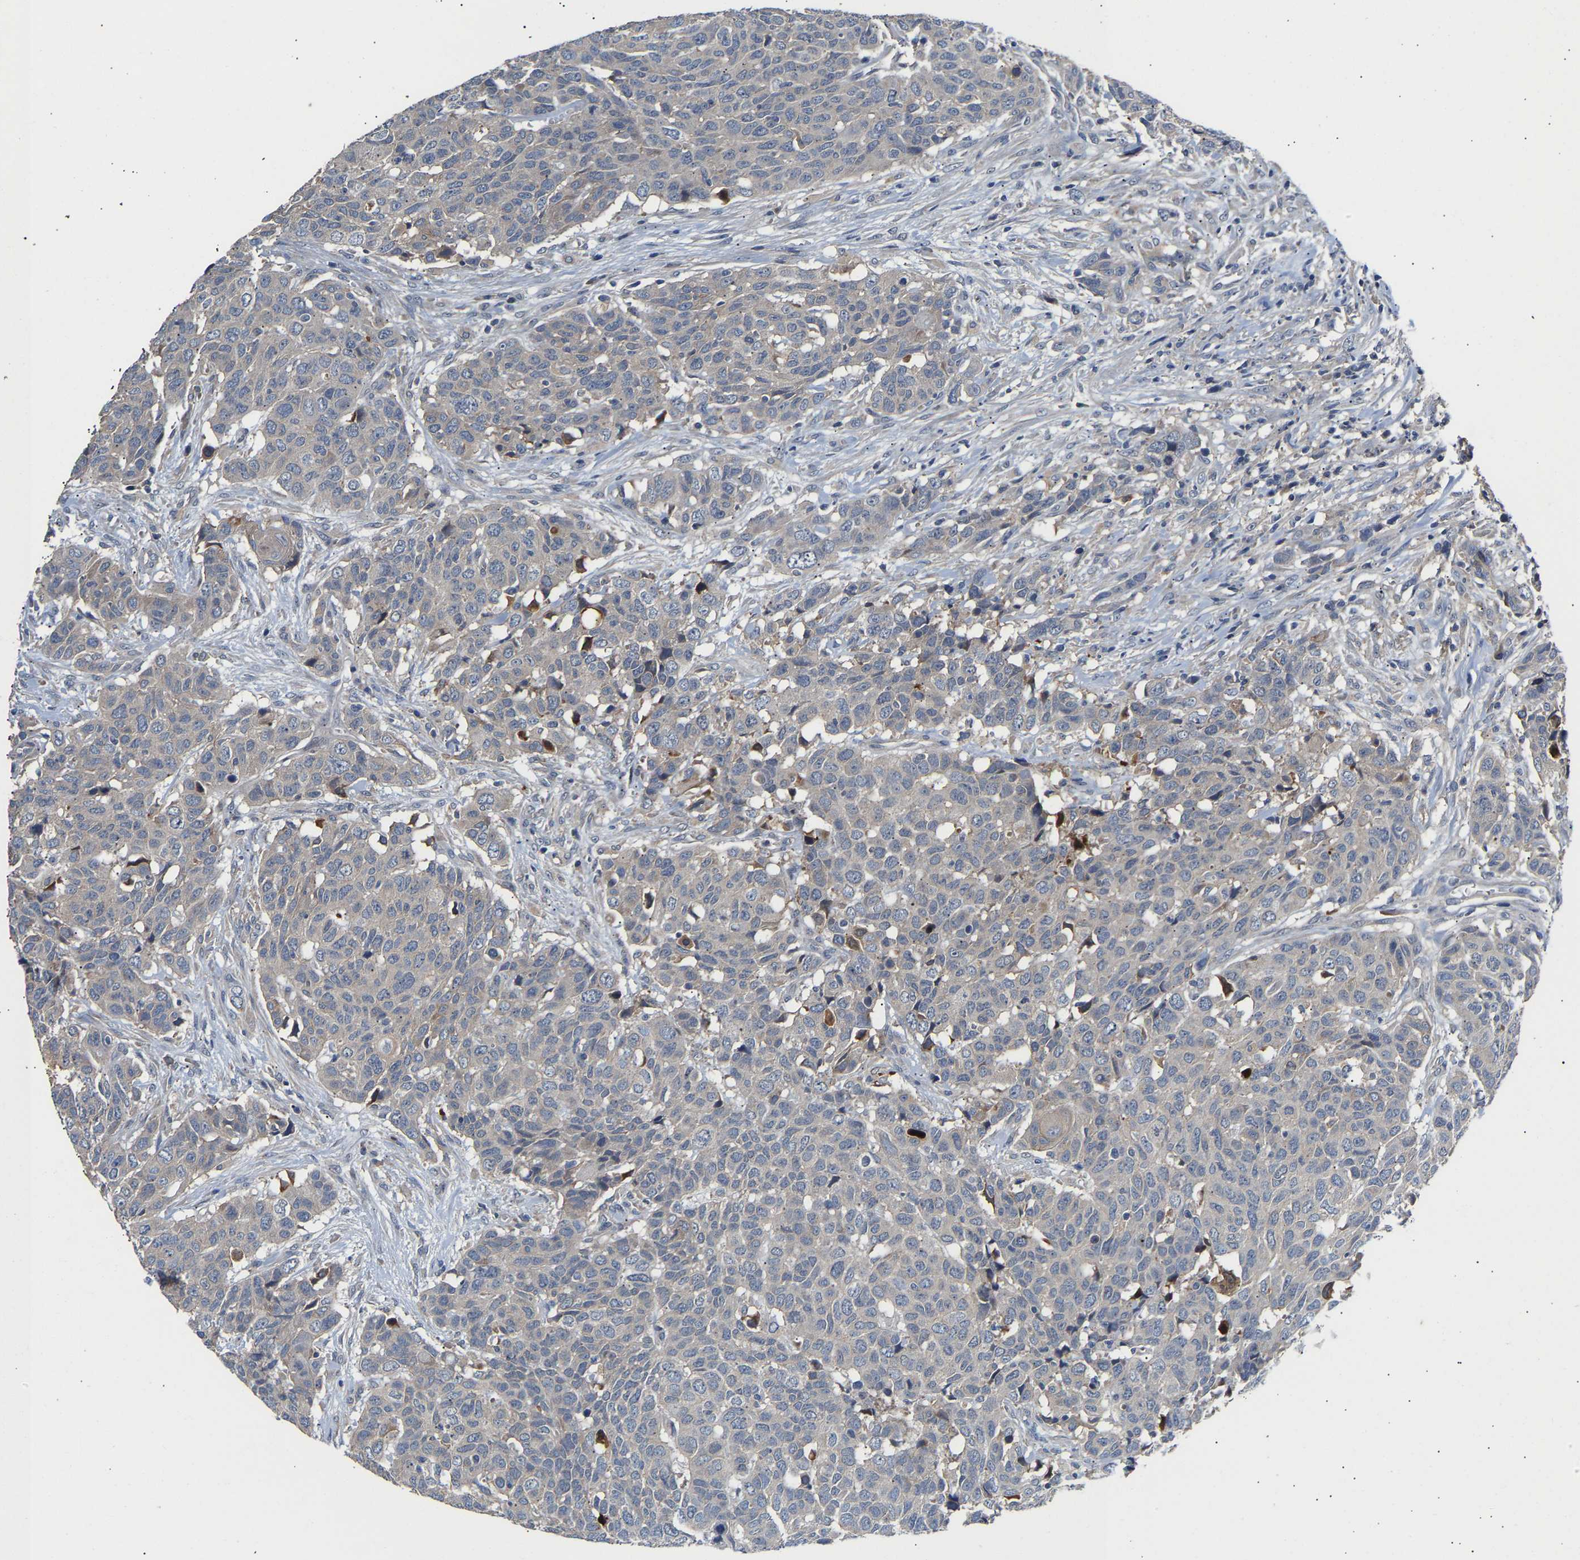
{"staining": {"intensity": "negative", "quantity": "none", "location": "none"}, "tissue": "head and neck cancer", "cell_type": "Tumor cells", "image_type": "cancer", "snomed": [{"axis": "morphology", "description": "Squamous cell carcinoma, NOS"}, {"axis": "topography", "description": "Head-Neck"}], "caption": "This is an immunohistochemistry micrograph of head and neck squamous cell carcinoma. There is no positivity in tumor cells.", "gene": "KASH5", "patient": {"sex": "male", "age": 66}}